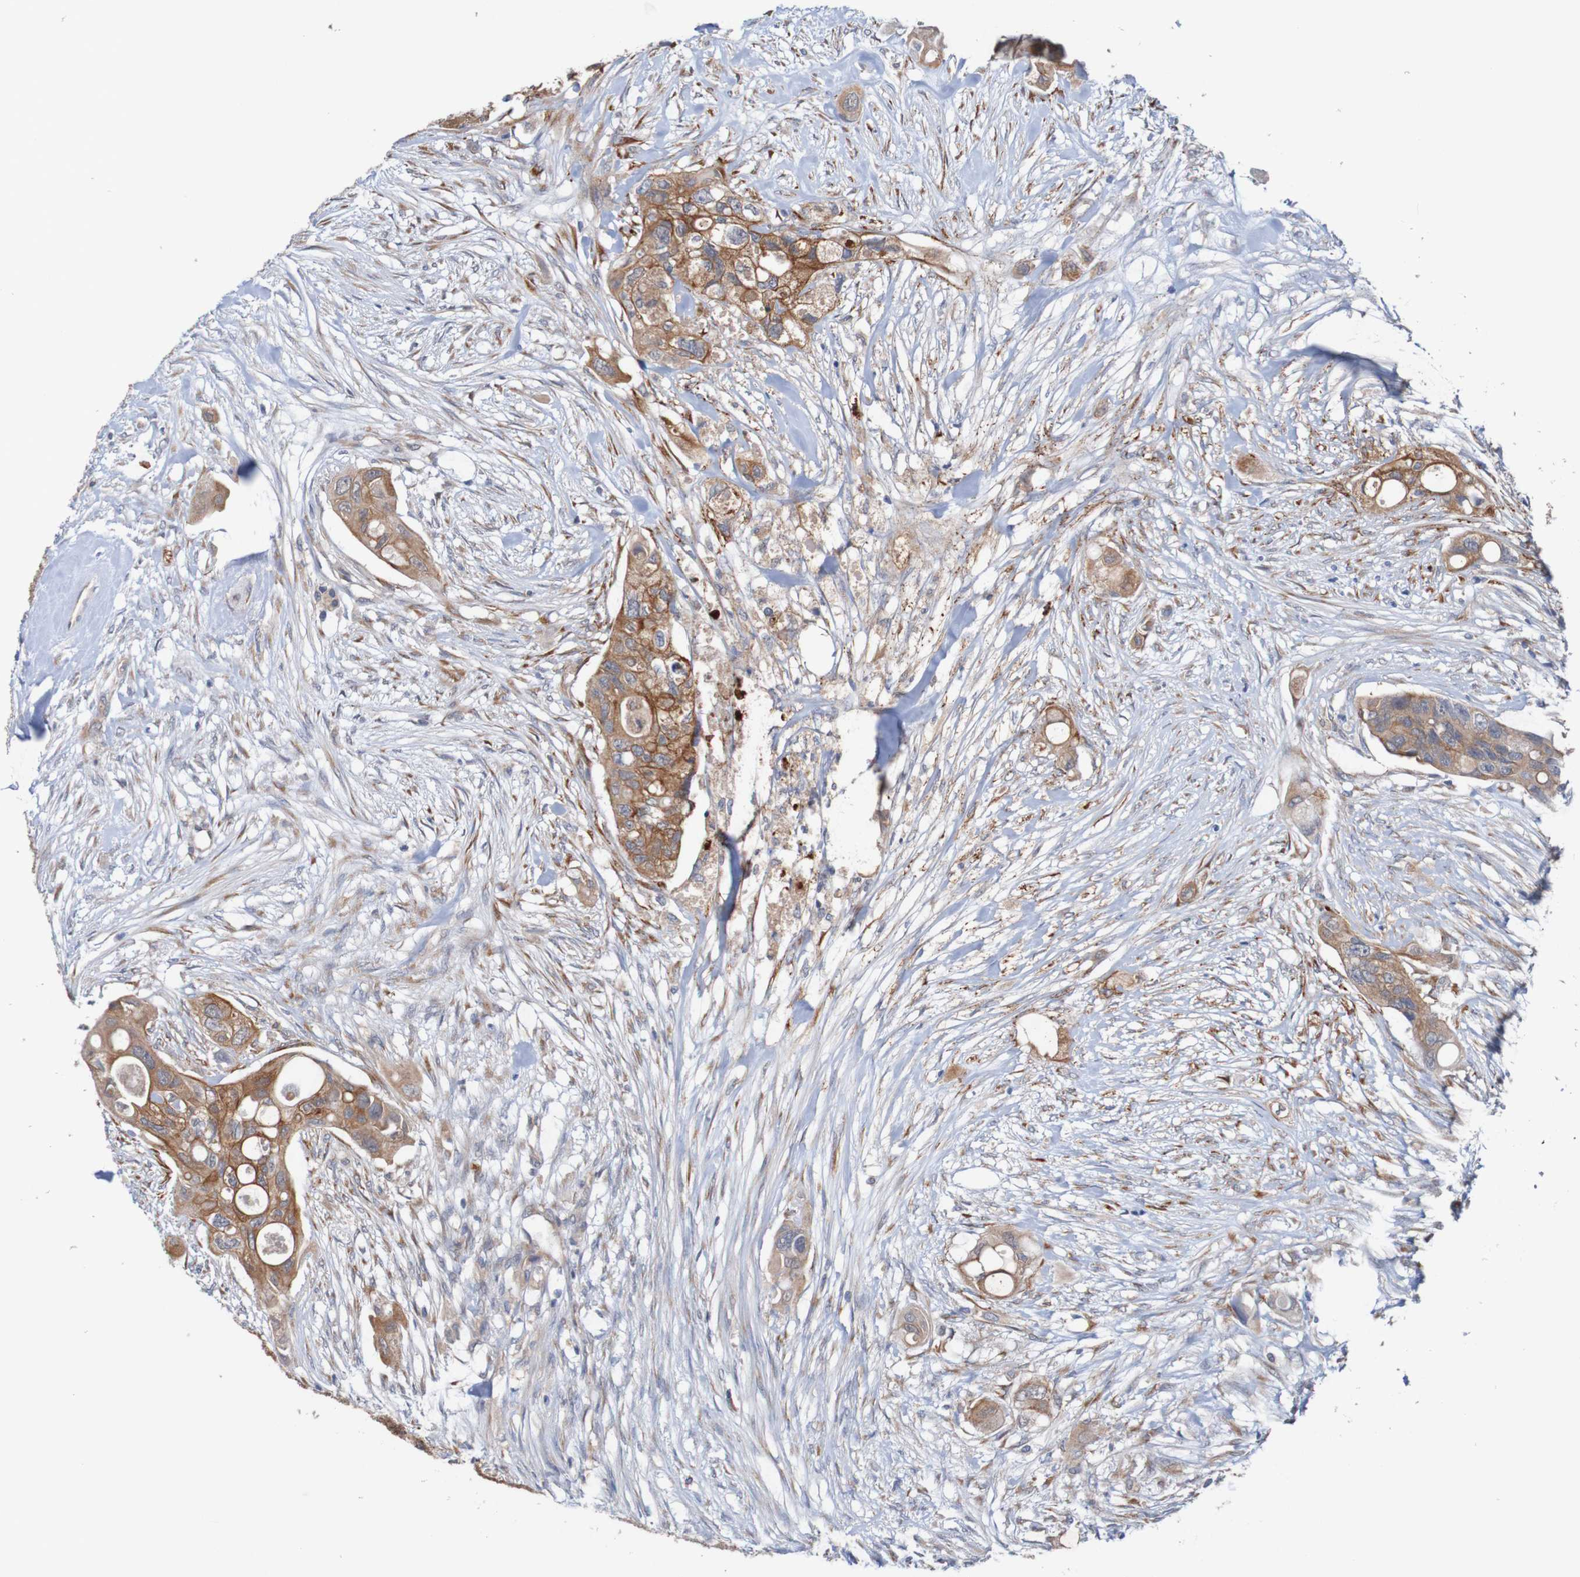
{"staining": {"intensity": "moderate", "quantity": ">75%", "location": "cytoplasmic/membranous"}, "tissue": "colorectal cancer", "cell_type": "Tumor cells", "image_type": "cancer", "snomed": [{"axis": "morphology", "description": "Adenocarcinoma, NOS"}, {"axis": "topography", "description": "Colon"}], "caption": "Protein staining exhibits moderate cytoplasmic/membranous positivity in approximately >75% of tumor cells in colorectal cancer.", "gene": "ST8SIA6", "patient": {"sex": "female", "age": 57}}